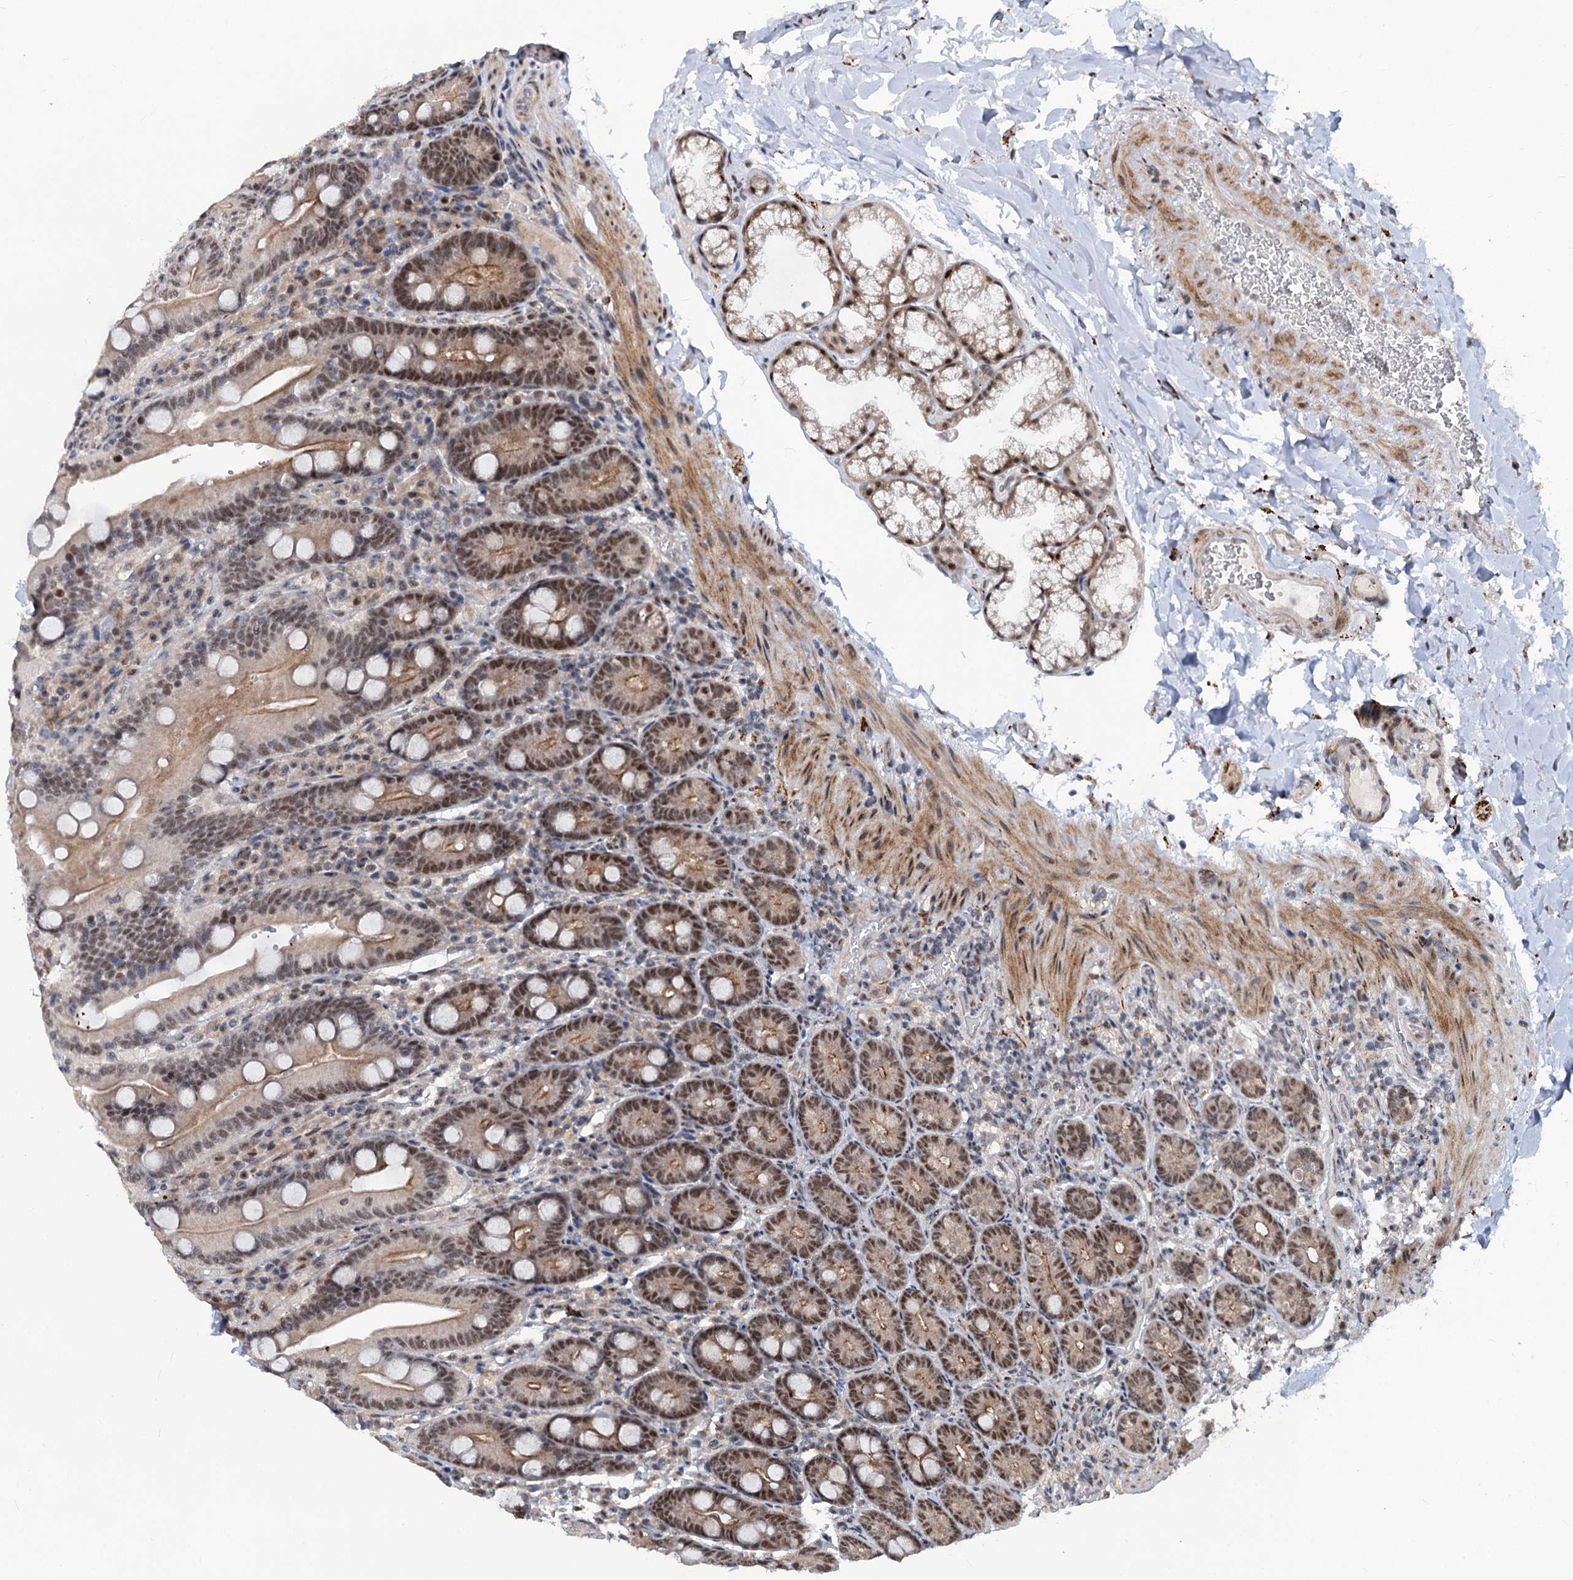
{"staining": {"intensity": "moderate", "quantity": ">75%", "location": "cytoplasmic/membranous,nuclear"}, "tissue": "duodenum", "cell_type": "Glandular cells", "image_type": "normal", "snomed": [{"axis": "morphology", "description": "Normal tissue, NOS"}, {"axis": "topography", "description": "Duodenum"}], "caption": "The histopathology image exhibits immunohistochemical staining of unremarkable duodenum. There is moderate cytoplasmic/membranous,nuclear expression is identified in about >75% of glandular cells.", "gene": "PHF8", "patient": {"sex": "female", "age": 62}}